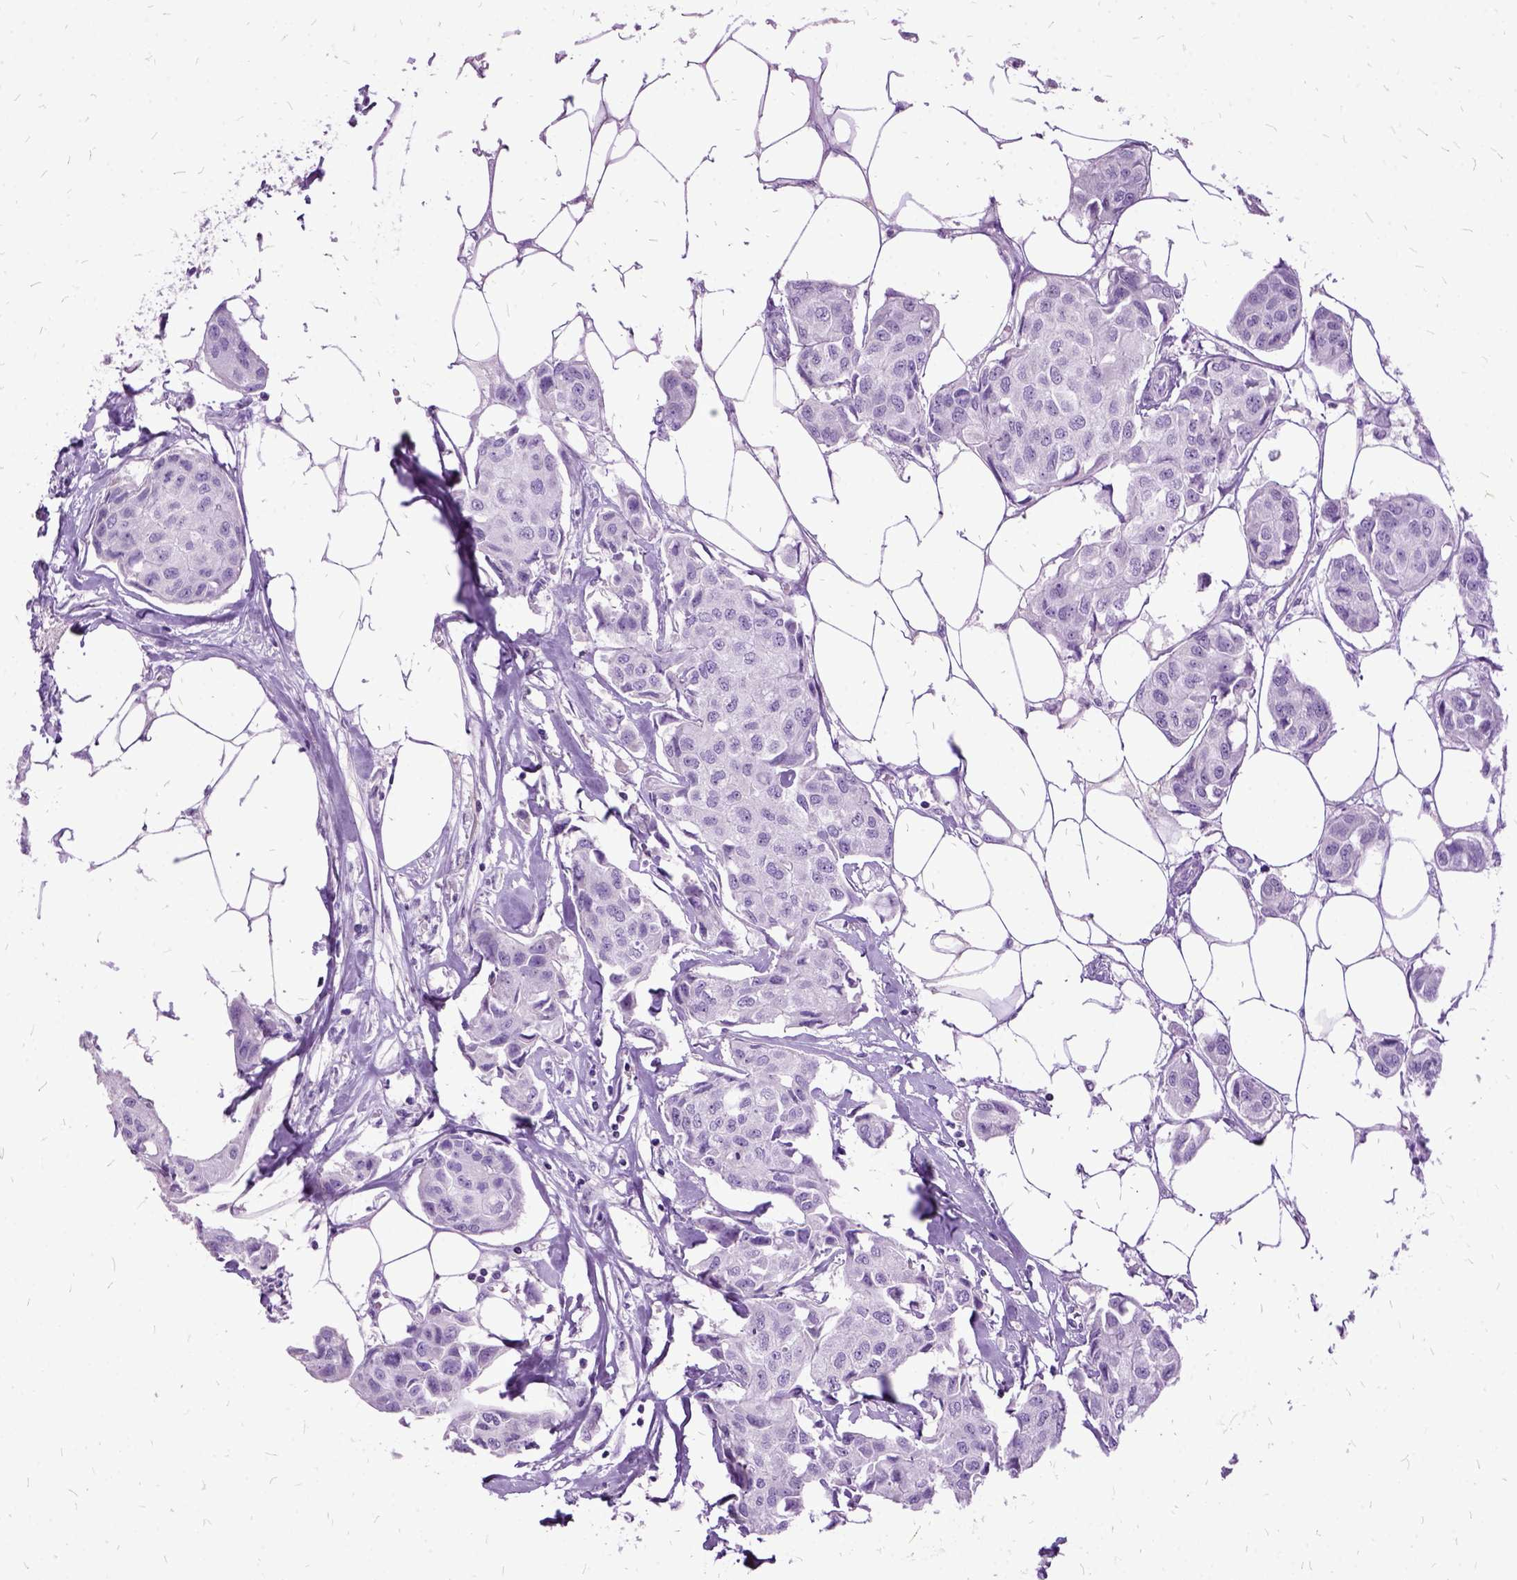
{"staining": {"intensity": "negative", "quantity": "none", "location": "none"}, "tissue": "breast cancer", "cell_type": "Tumor cells", "image_type": "cancer", "snomed": [{"axis": "morphology", "description": "Duct carcinoma"}, {"axis": "topography", "description": "Breast"}, {"axis": "topography", "description": "Lymph node"}], "caption": "Immunohistochemistry micrograph of human breast infiltrating ductal carcinoma stained for a protein (brown), which shows no staining in tumor cells.", "gene": "MME", "patient": {"sex": "female", "age": 80}}